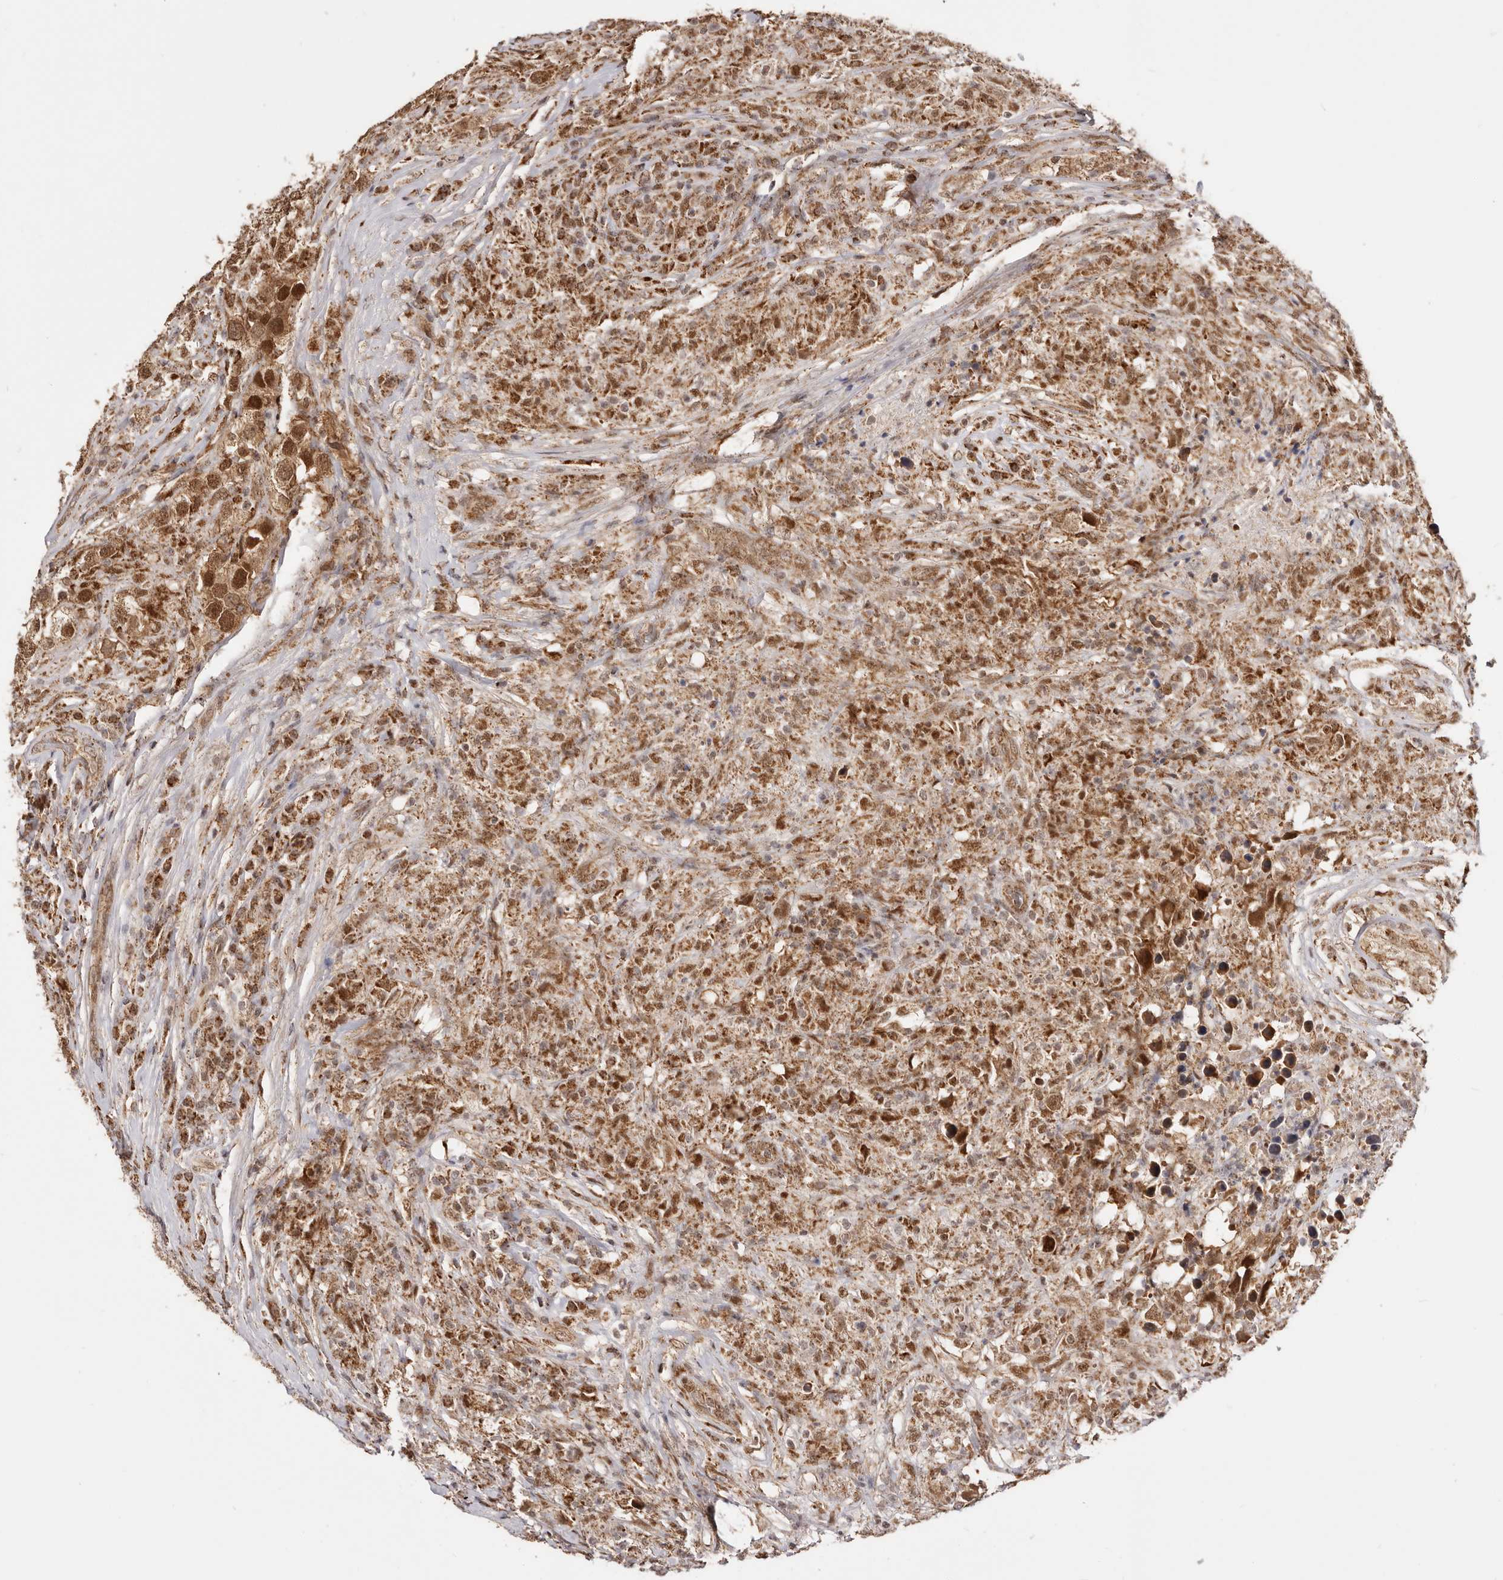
{"staining": {"intensity": "strong", "quantity": ">75%", "location": "cytoplasmic/membranous,nuclear"}, "tissue": "testis cancer", "cell_type": "Tumor cells", "image_type": "cancer", "snomed": [{"axis": "morphology", "description": "Seminoma, NOS"}, {"axis": "topography", "description": "Testis"}], "caption": "A high-resolution image shows immunohistochemistry staining of seminoma (testis), which demonstrates strong cytoplasmic/membranous and nuclear staining in about >75% of tumor cells.", "gene": "SEC14L1", "patient": {"sex": "male", "age": 49}}